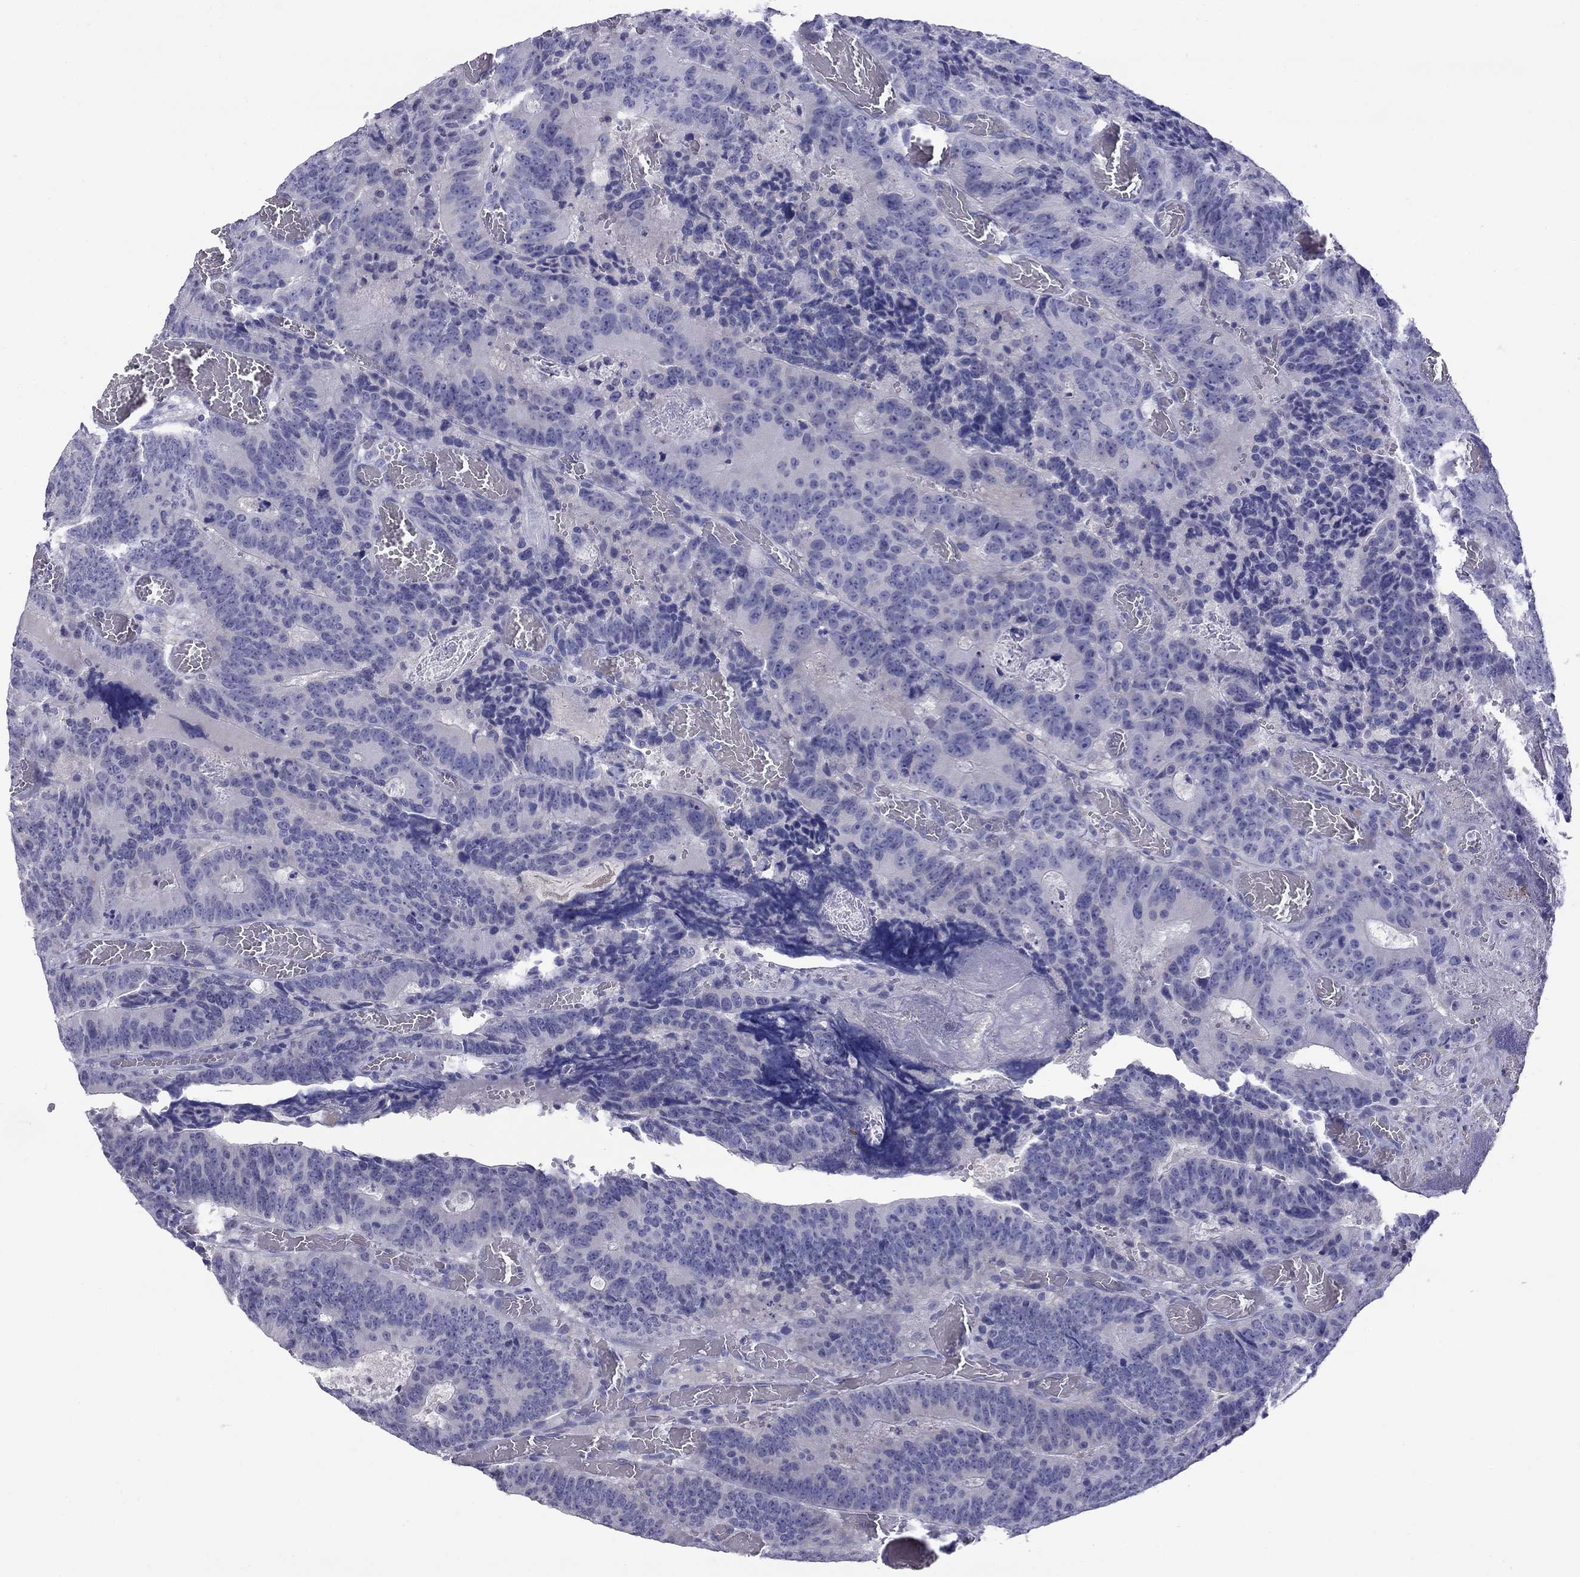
{"staining": {"intensity": "negative", "quantity": "none", "location": "none"}, "tissue": "colorectal cancer", "cell_type": "Tumor cells", "image_type": "cancer", "snomed": [{"axis": "morphology", "description": "Adenocarcinoma, NOS"}, {"axis": "topography", "description": "Colon"}], "caption": "IHC image of human colorectal adenocarcinoma stained for a protein (brown), which exhibits no expression in tumor cells.", "gene": "MUC16", "patient": {"sex": "female", "age": 82}}